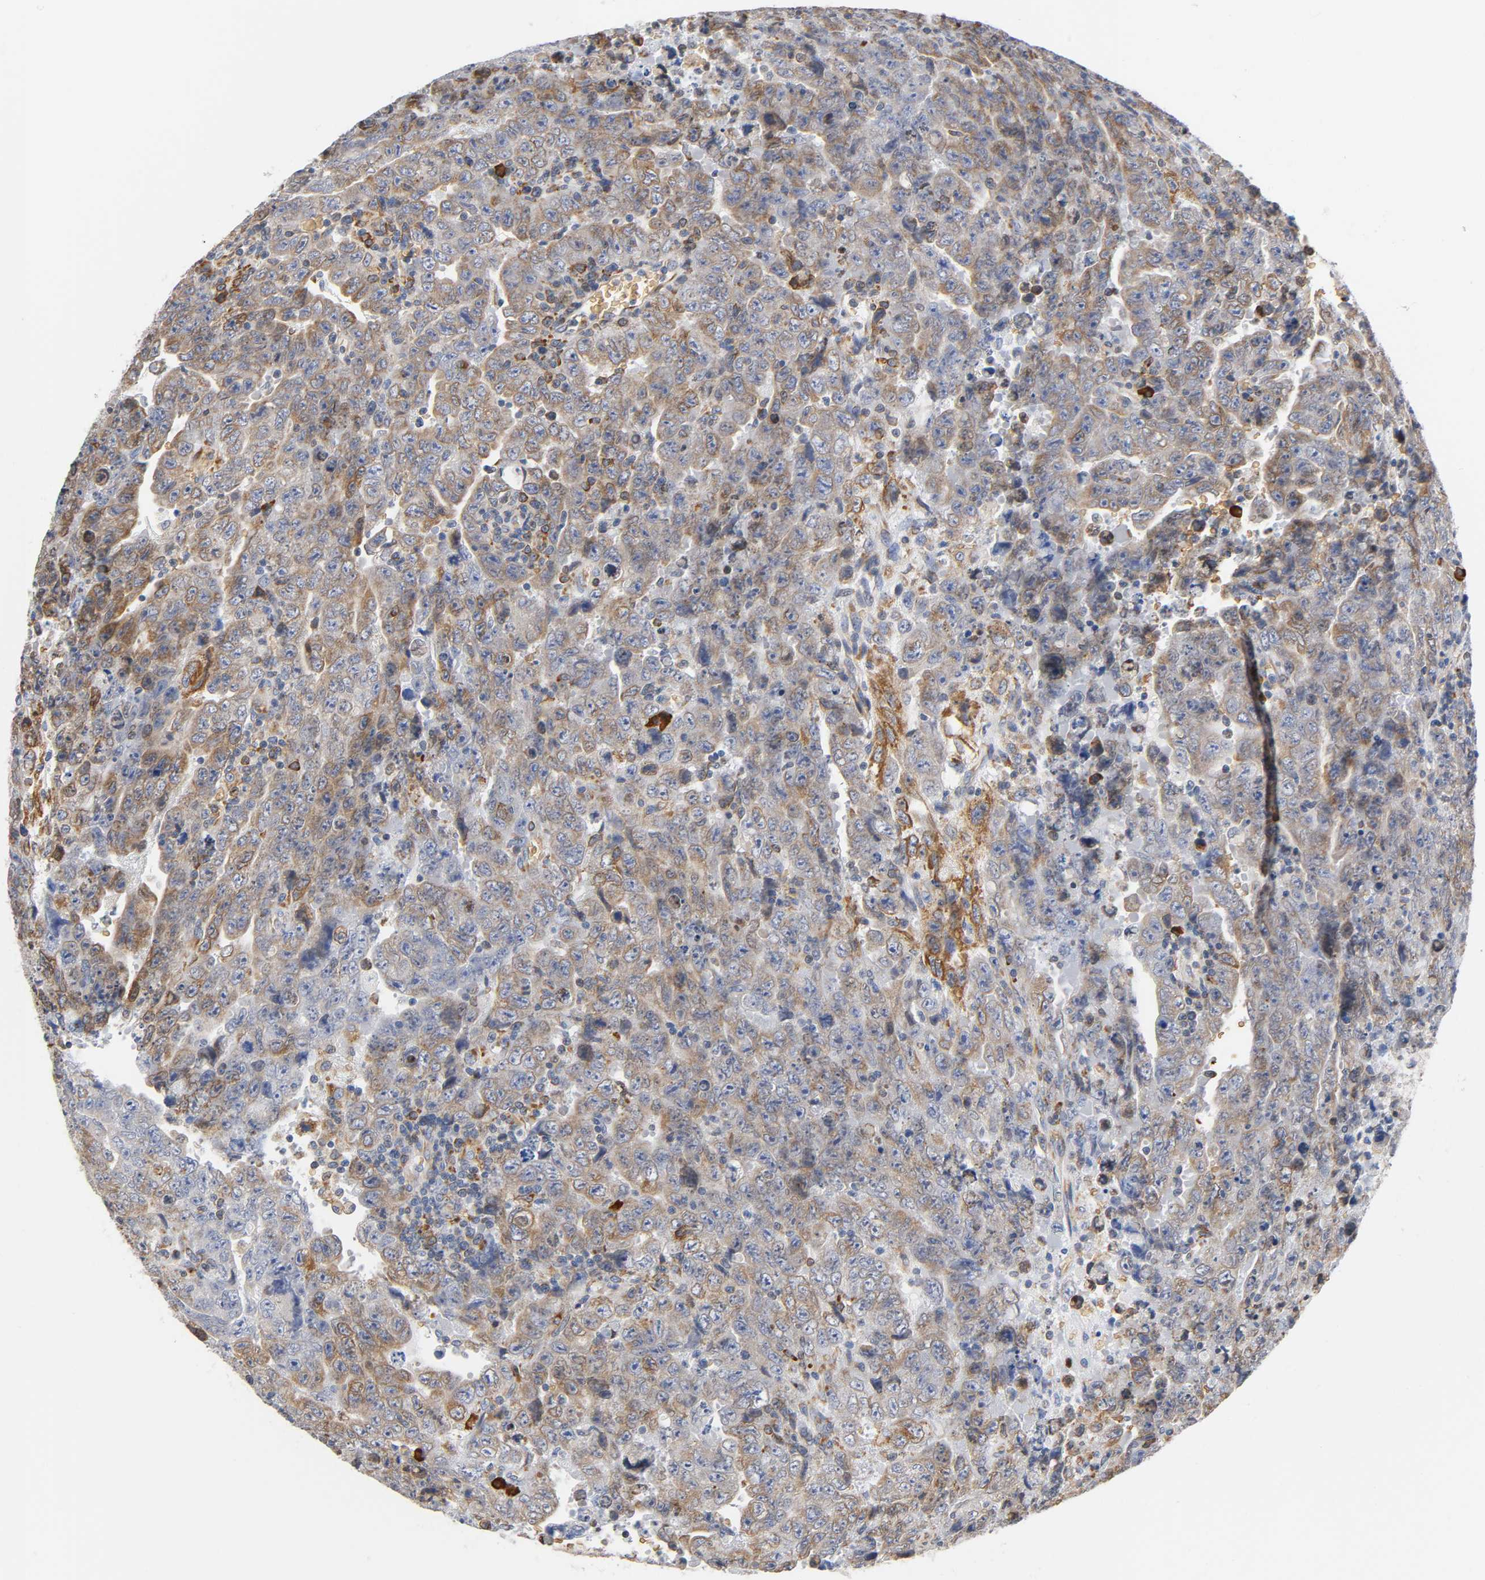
{"staining": {"intensity": "weak", "quantity": ">75%", "location": "cytoplasmic/membranous"}, "tissue": "testis cancer", "cell_type": "Tumor cells", "image_type": "cancer", "snomed": [{"axis": "morphology", "description": "Carcinoma, Embryonal, NOS"}, {"axis": "topography", "description": "Testis"}], "caption": "This histopathology image demonstrates immunohistochemistry staining of testis cancer (embryonal carcinoma), with low weak cytoplasmic/membranous staining in about >75% of tumor cells.", "gene": "UCKL1", "patient": {"sex": "male", "age": 28}}